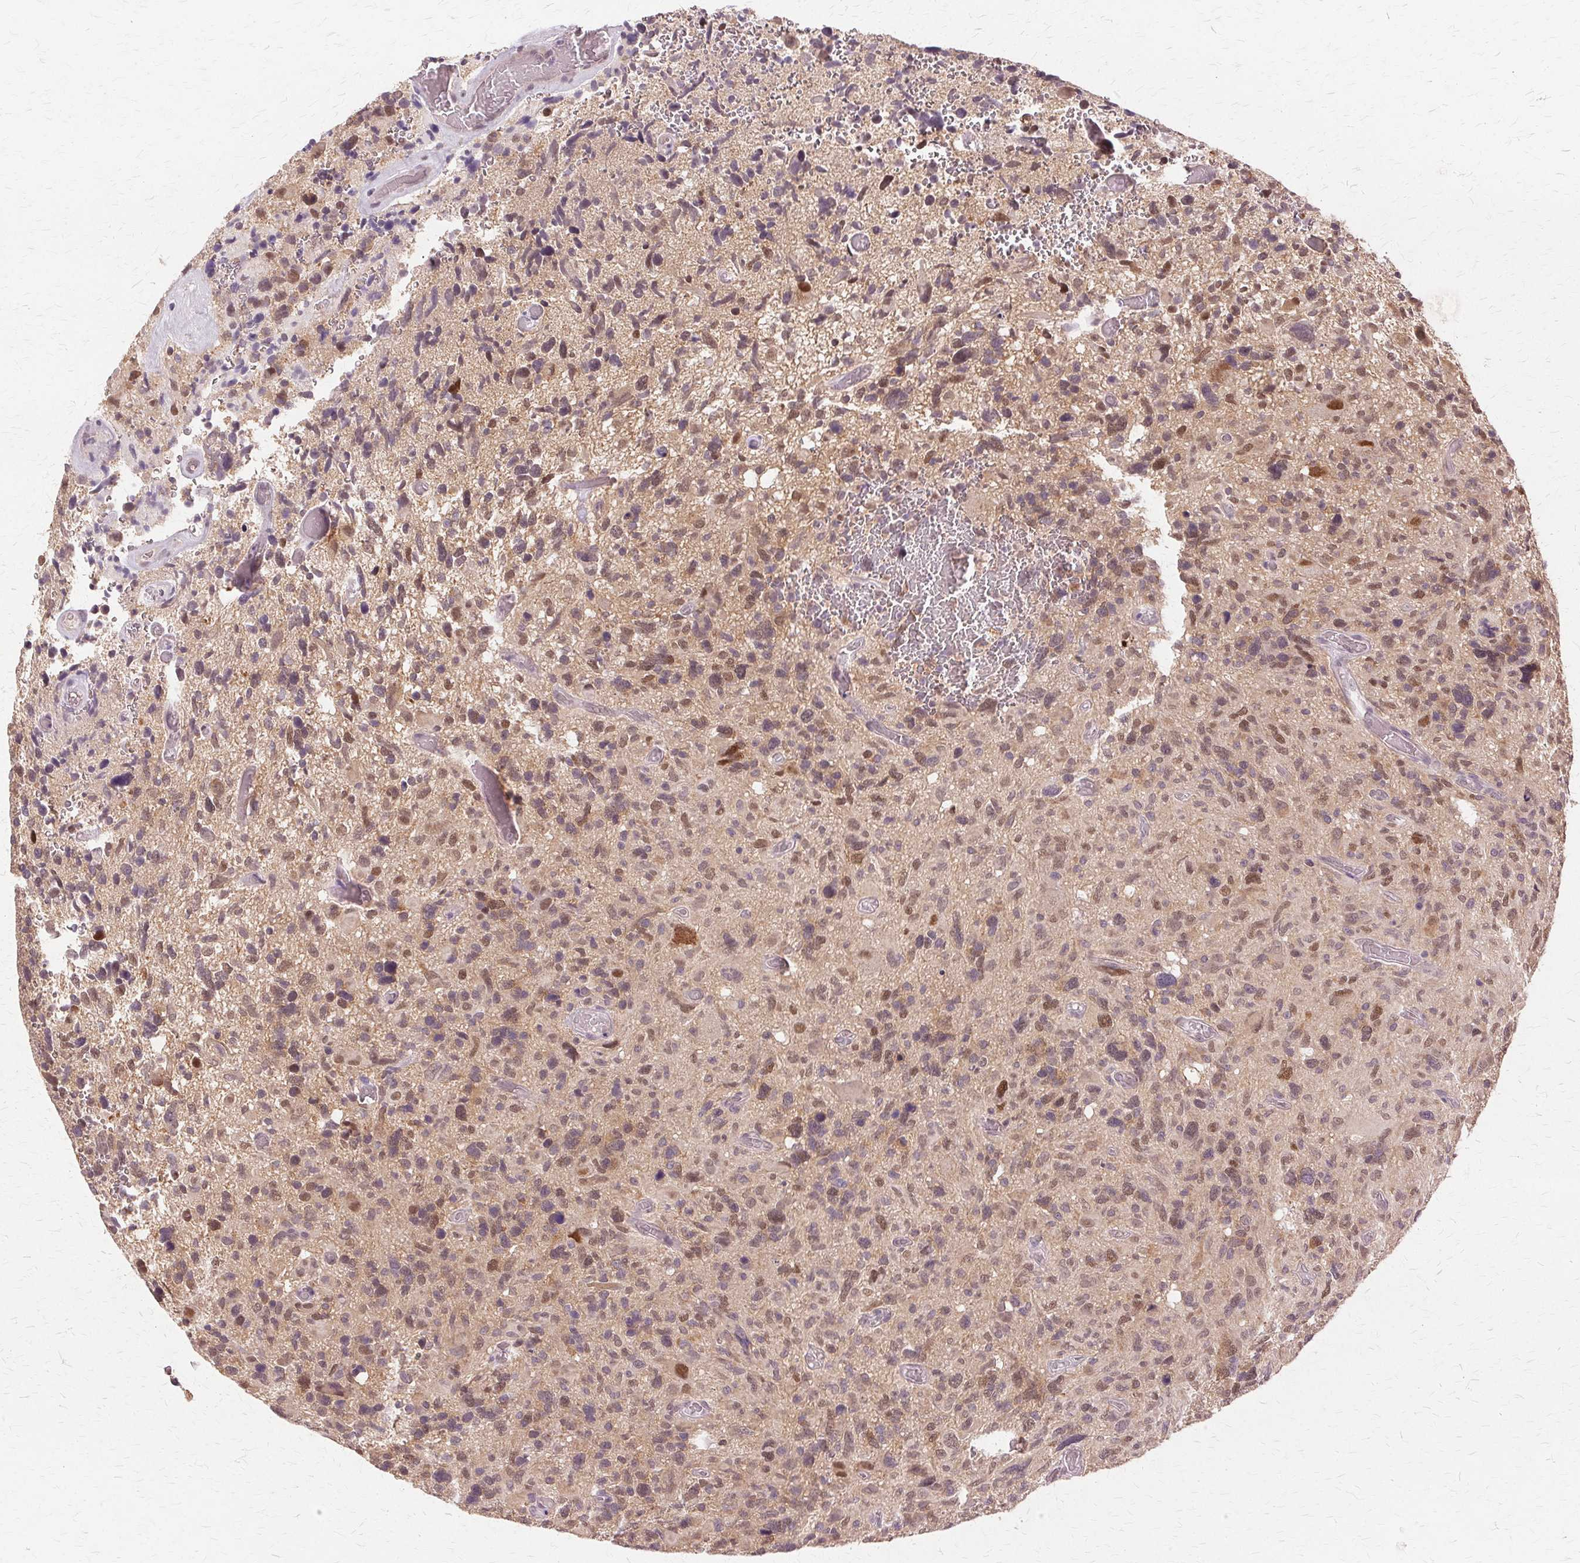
{"staining": {"intensity": "moderate", "quantity": ">75%", "location": "nuclear"}, "tissue": "glioma", "cell_type": "Tumor cells", "image_type": "cancer", "snomed": [{"axis": "morphology", "description": "Glioma, malignant, High grade"}, {"axis": "topography", "description": "Brain"}], "caption": "Brown immunohistochemical staining in malignant high-grade glioma demonstrates moderate nuclear positivity in approximately >75% of tumor cells.", "gene": "PRMT5", "patient": {"sex": "male", "age": 49}}